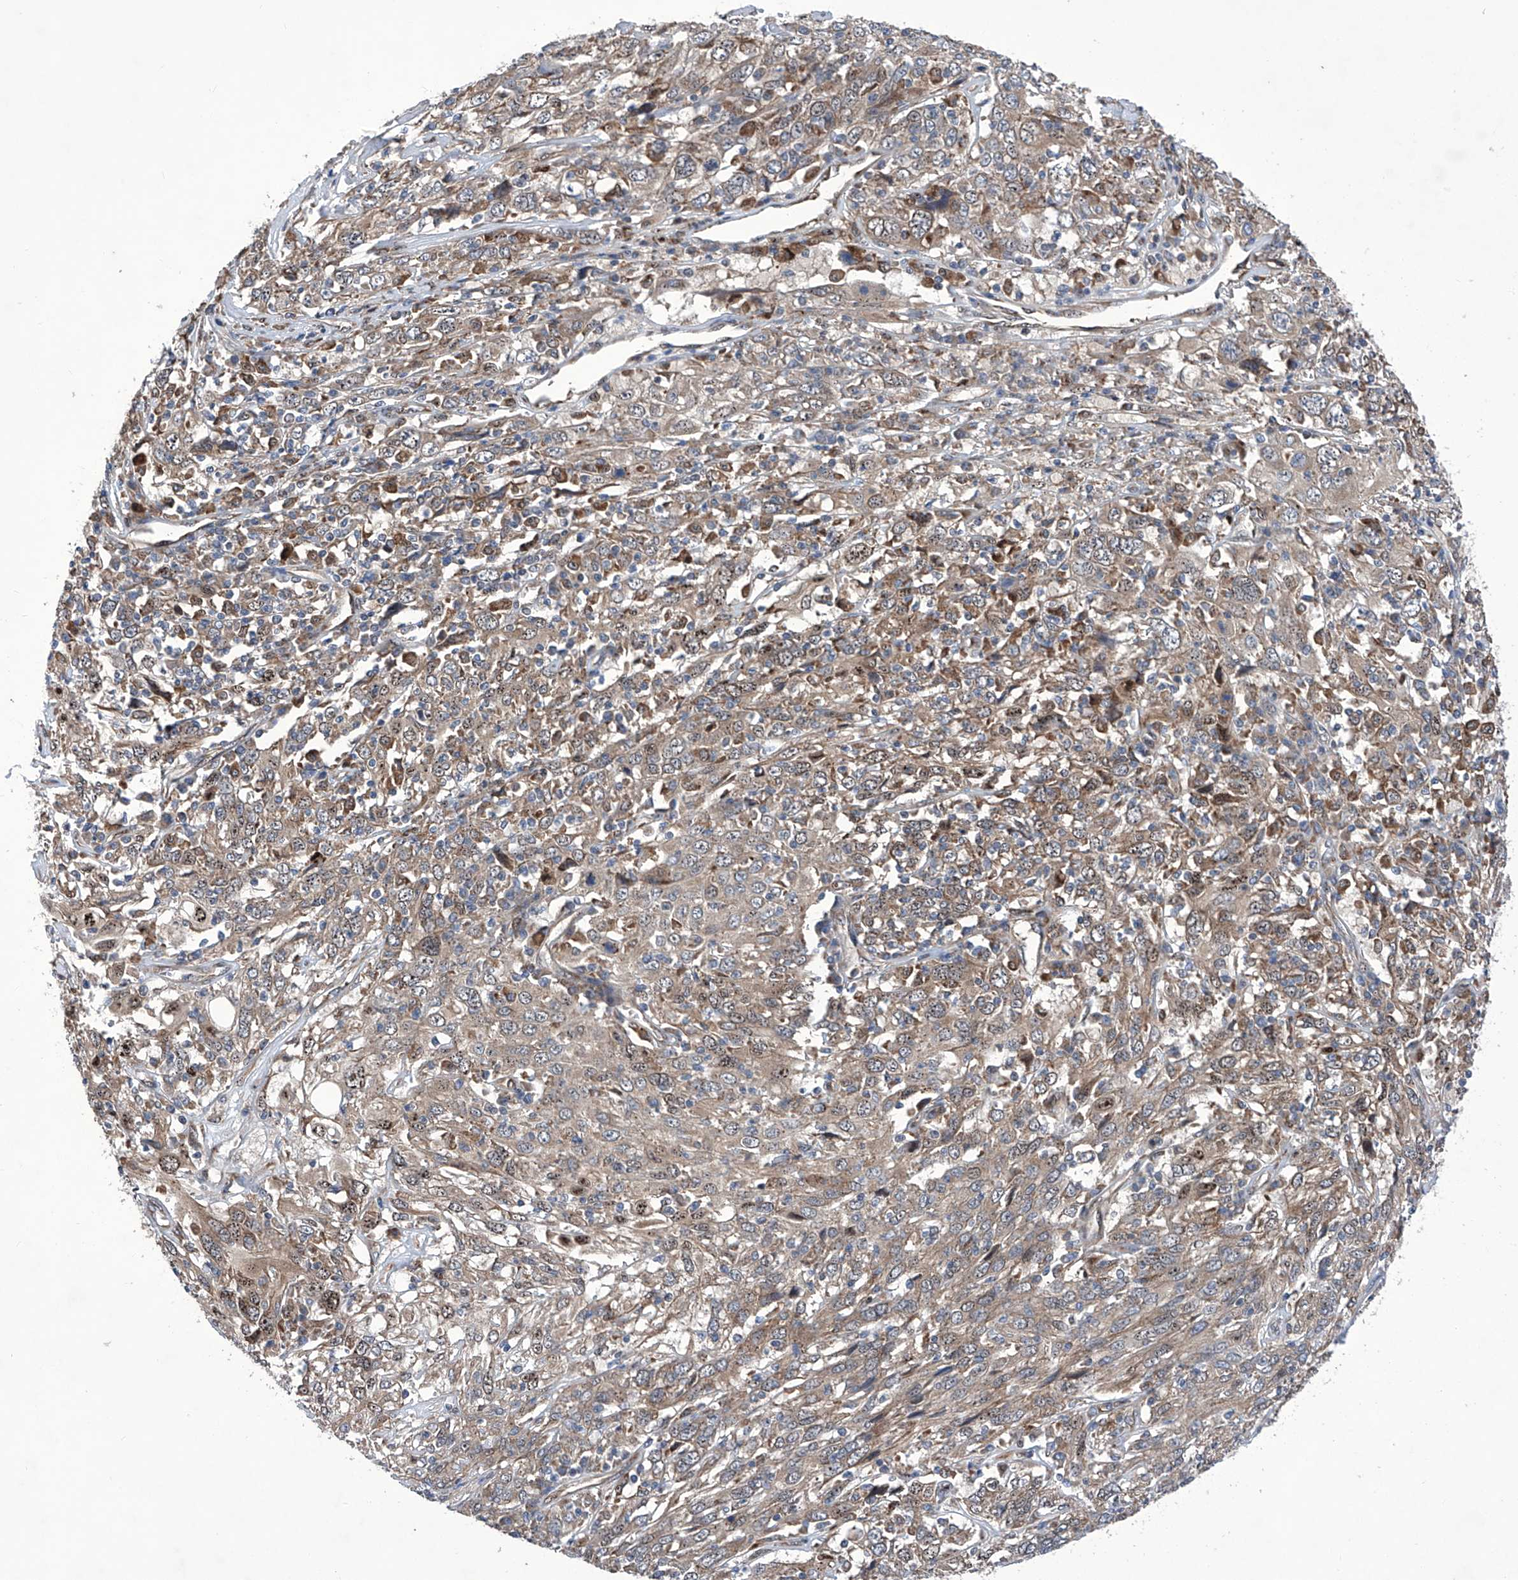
{"staining": {"intensity": "moderate", "quantity": ">75%", "location": "cytoplasmic/membranous,nuclear"}, "tissue": "cervical cancer", "cell_type": "Tumor cells", "image_type": "cancer", "snomed": [{"axis": "morphology", "description": "Squamous cell carcinoma, NOS"}, {"axis": "topography", "description": "Cervix"}], "caption": "Squamous cell carcinoma (cervical) stained with DAB immunohistochemistry (IHC) exhibits medium levels of moderate cytoplasmic/membranous and nuclear expression in approximately >75% of tumor cells.", "gene": "KTI12", "patient": {"sex": "female", "age": 46}}